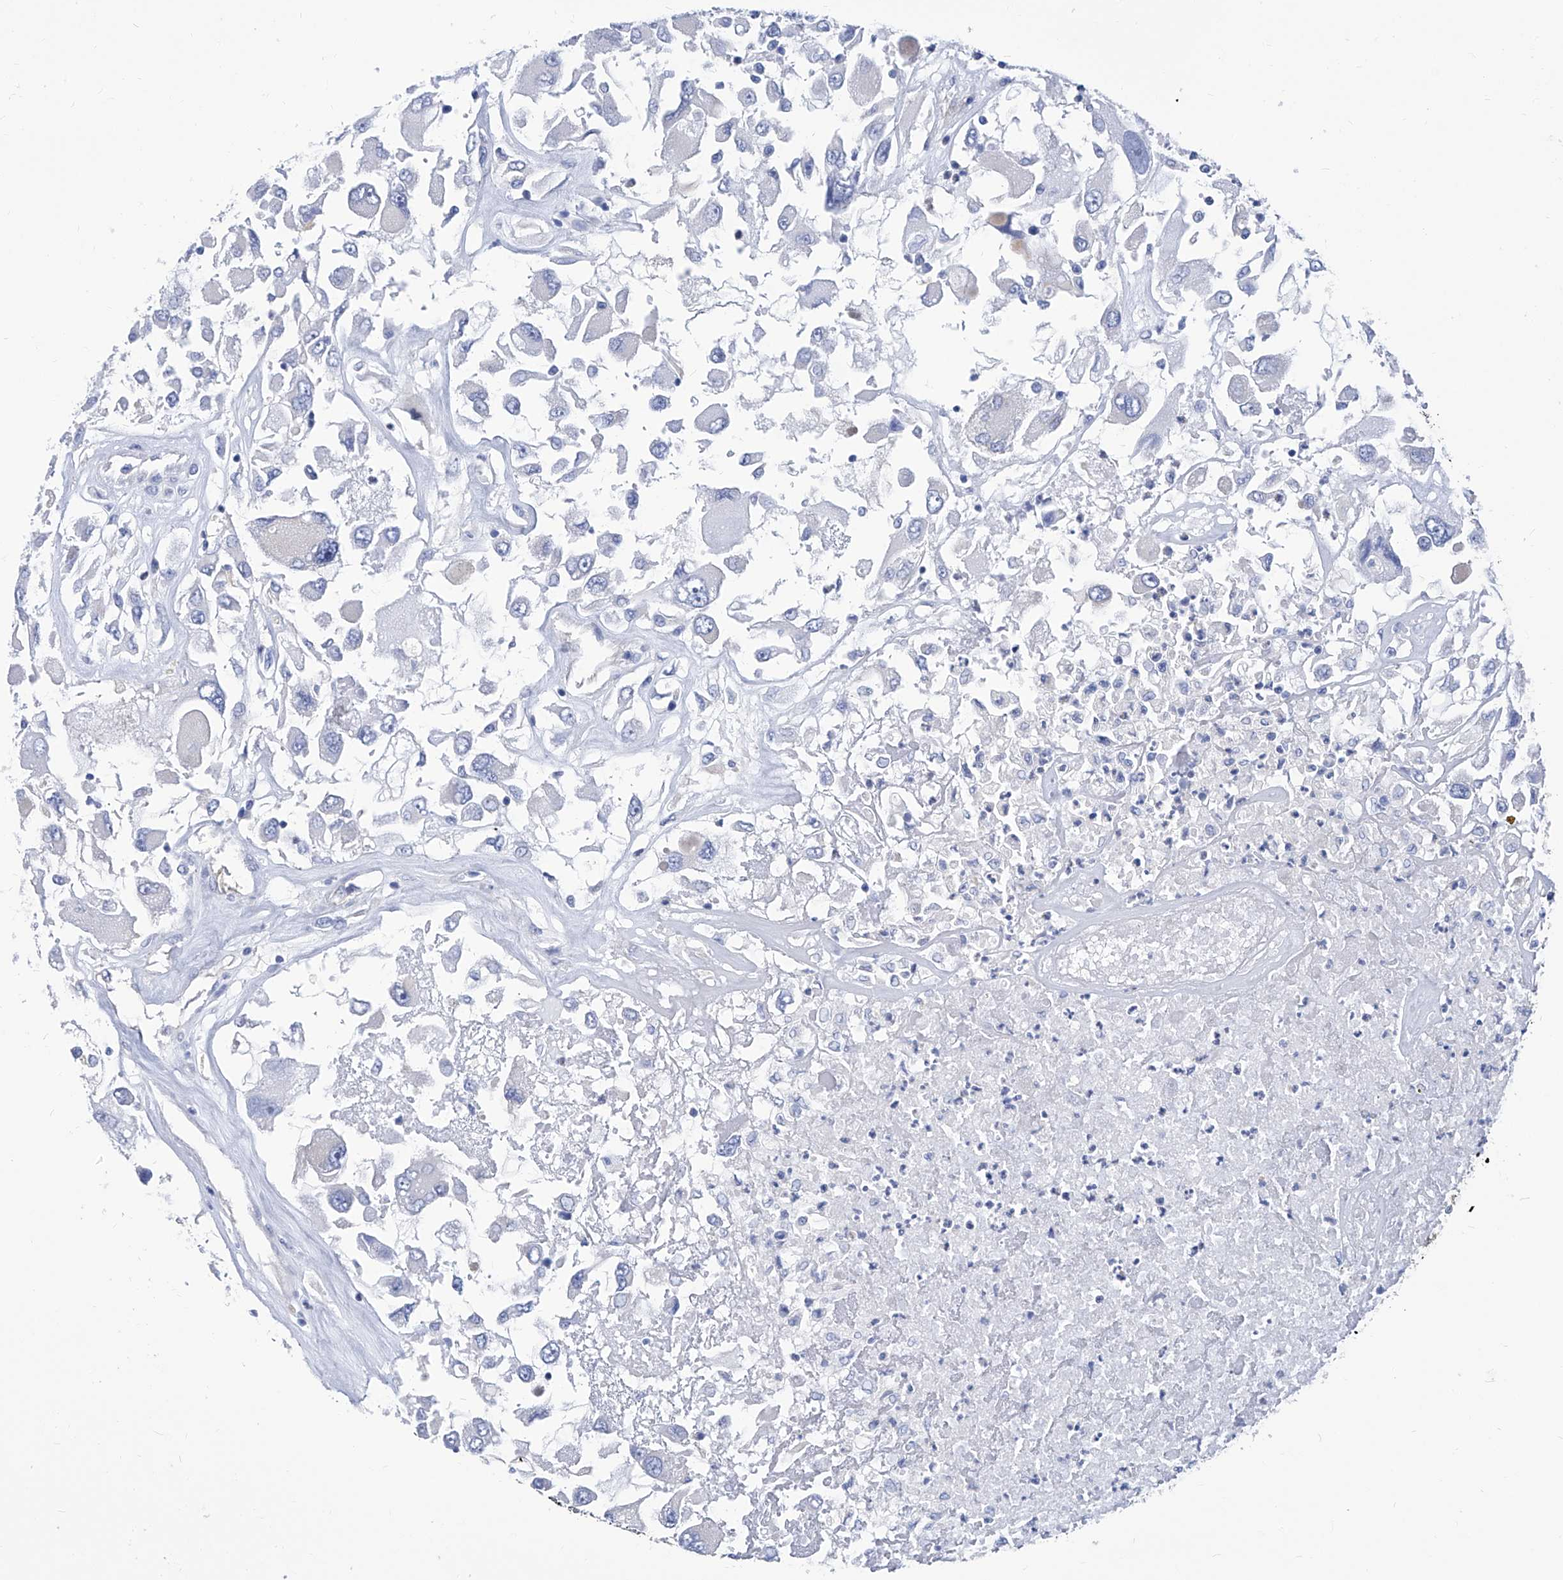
{"staining": {"intensity": "negative", "quantity": "none", "location": "none"}, "tissue": "renal cancer", "cell_type": "Tumor cells", "image_type": "cancer", "snomed": [{"axis": "morphology", "description": "Adenocarcinoma, NOS"}, {"axis": "topography", "description": "Kidney"}], "caption": "The image reveals no significant positivity in tumor cells of renal cancer. (Brightfield microscopy of DAB immunohistochemistry (IHC) at high magnification).", "gene": "SMS", "patient": {"sex": "female", "age": 52}}